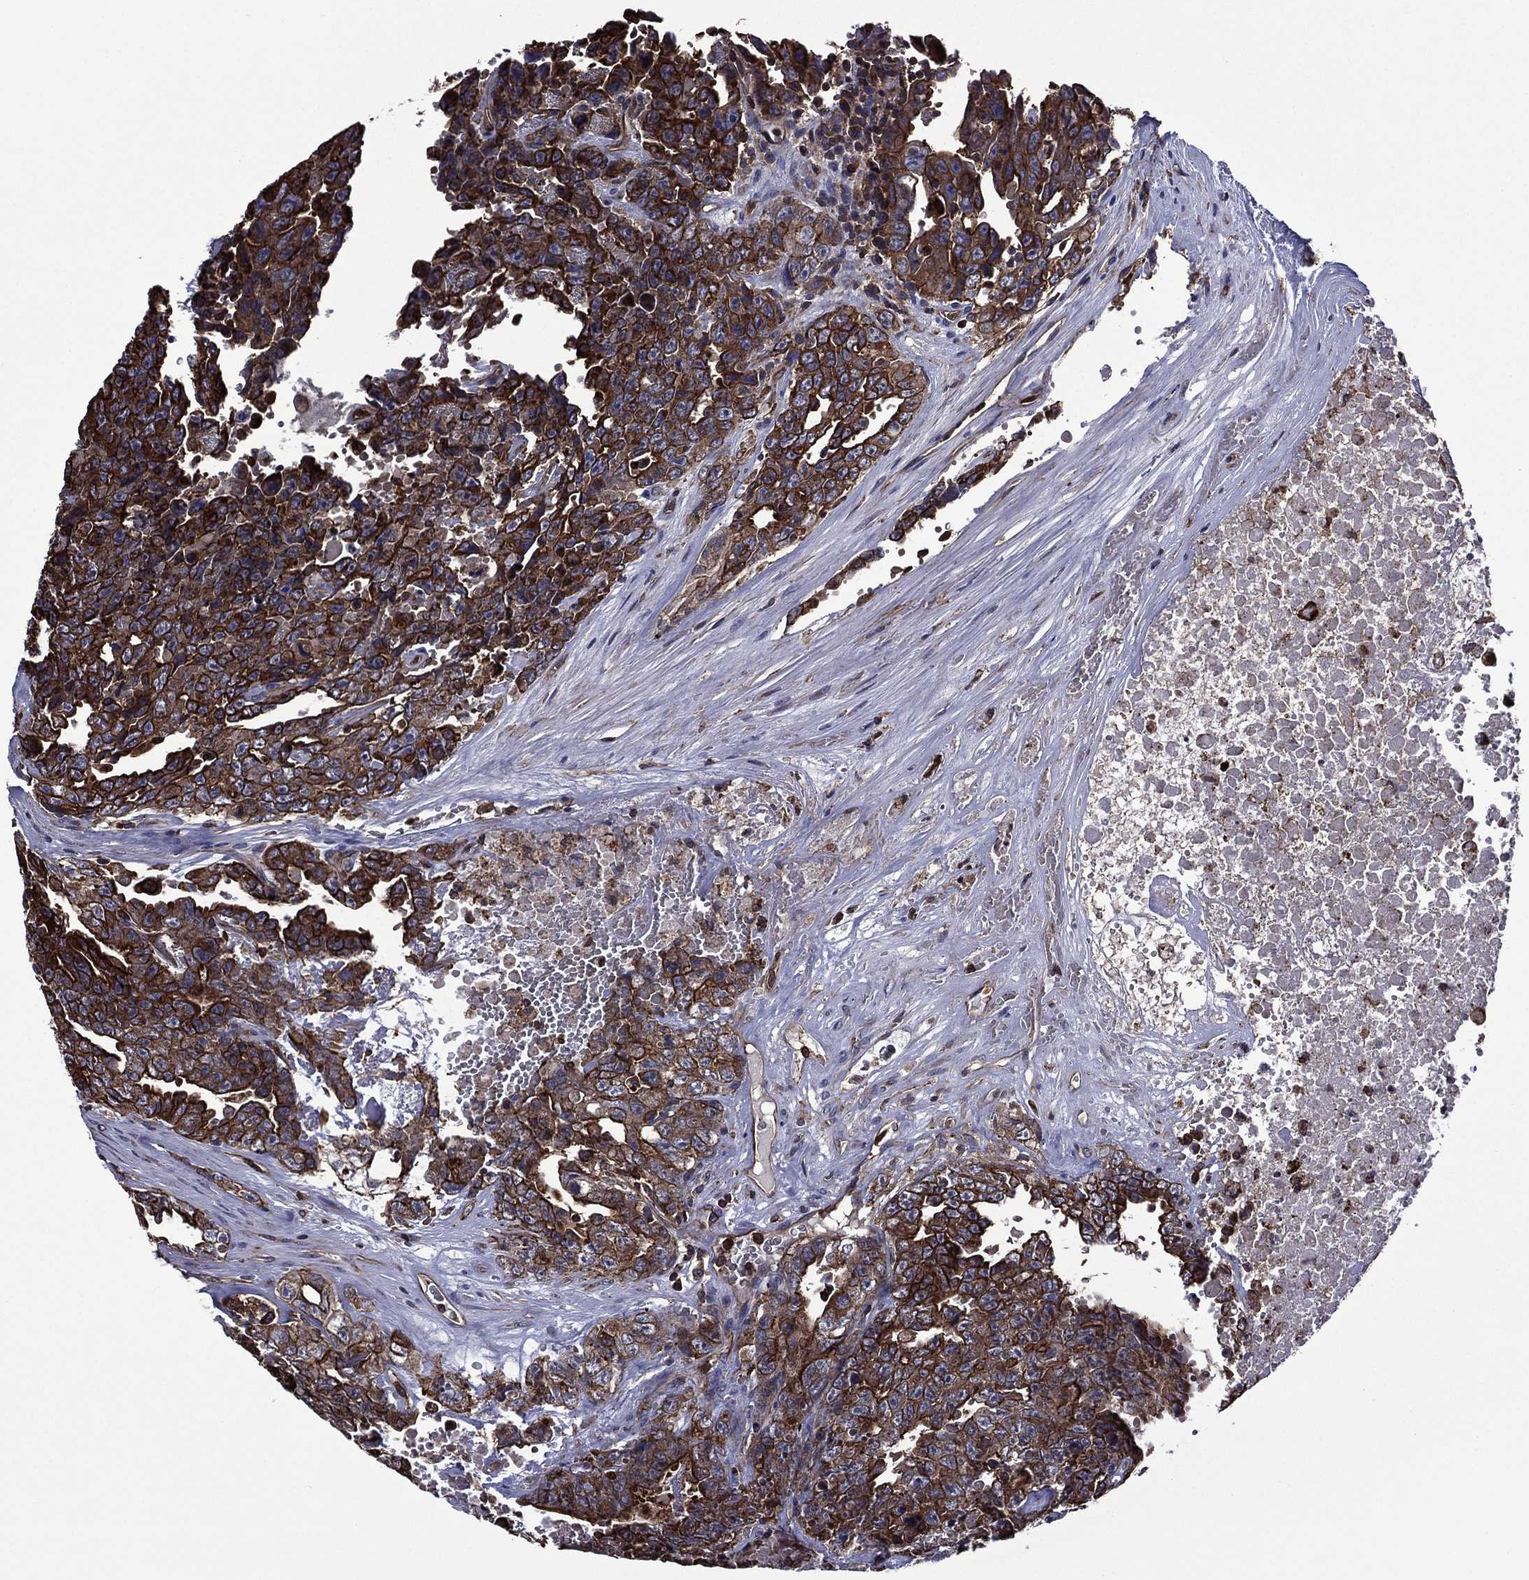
{"staining": {"intensity": "strong", "quantity": ">75%", "location": "cytoplasmic/membranous"}, "tissue": "testis cancer", "cell_type": "Tumor cells", "image_type": "cancer", "snomed": [{"axis": "morphology", "description": "Carcinoma, Embryonal, NOS"}, {"axis": "topography", "description": "Testis"}], "caption": "The image demonstrates staining of testis cancer, revealing strong cytoplasmic/membranous protein positivity (brown color) within tumor cells.", "gene": "PLPP3", "patient": {"sex": "male", "age": 24}}